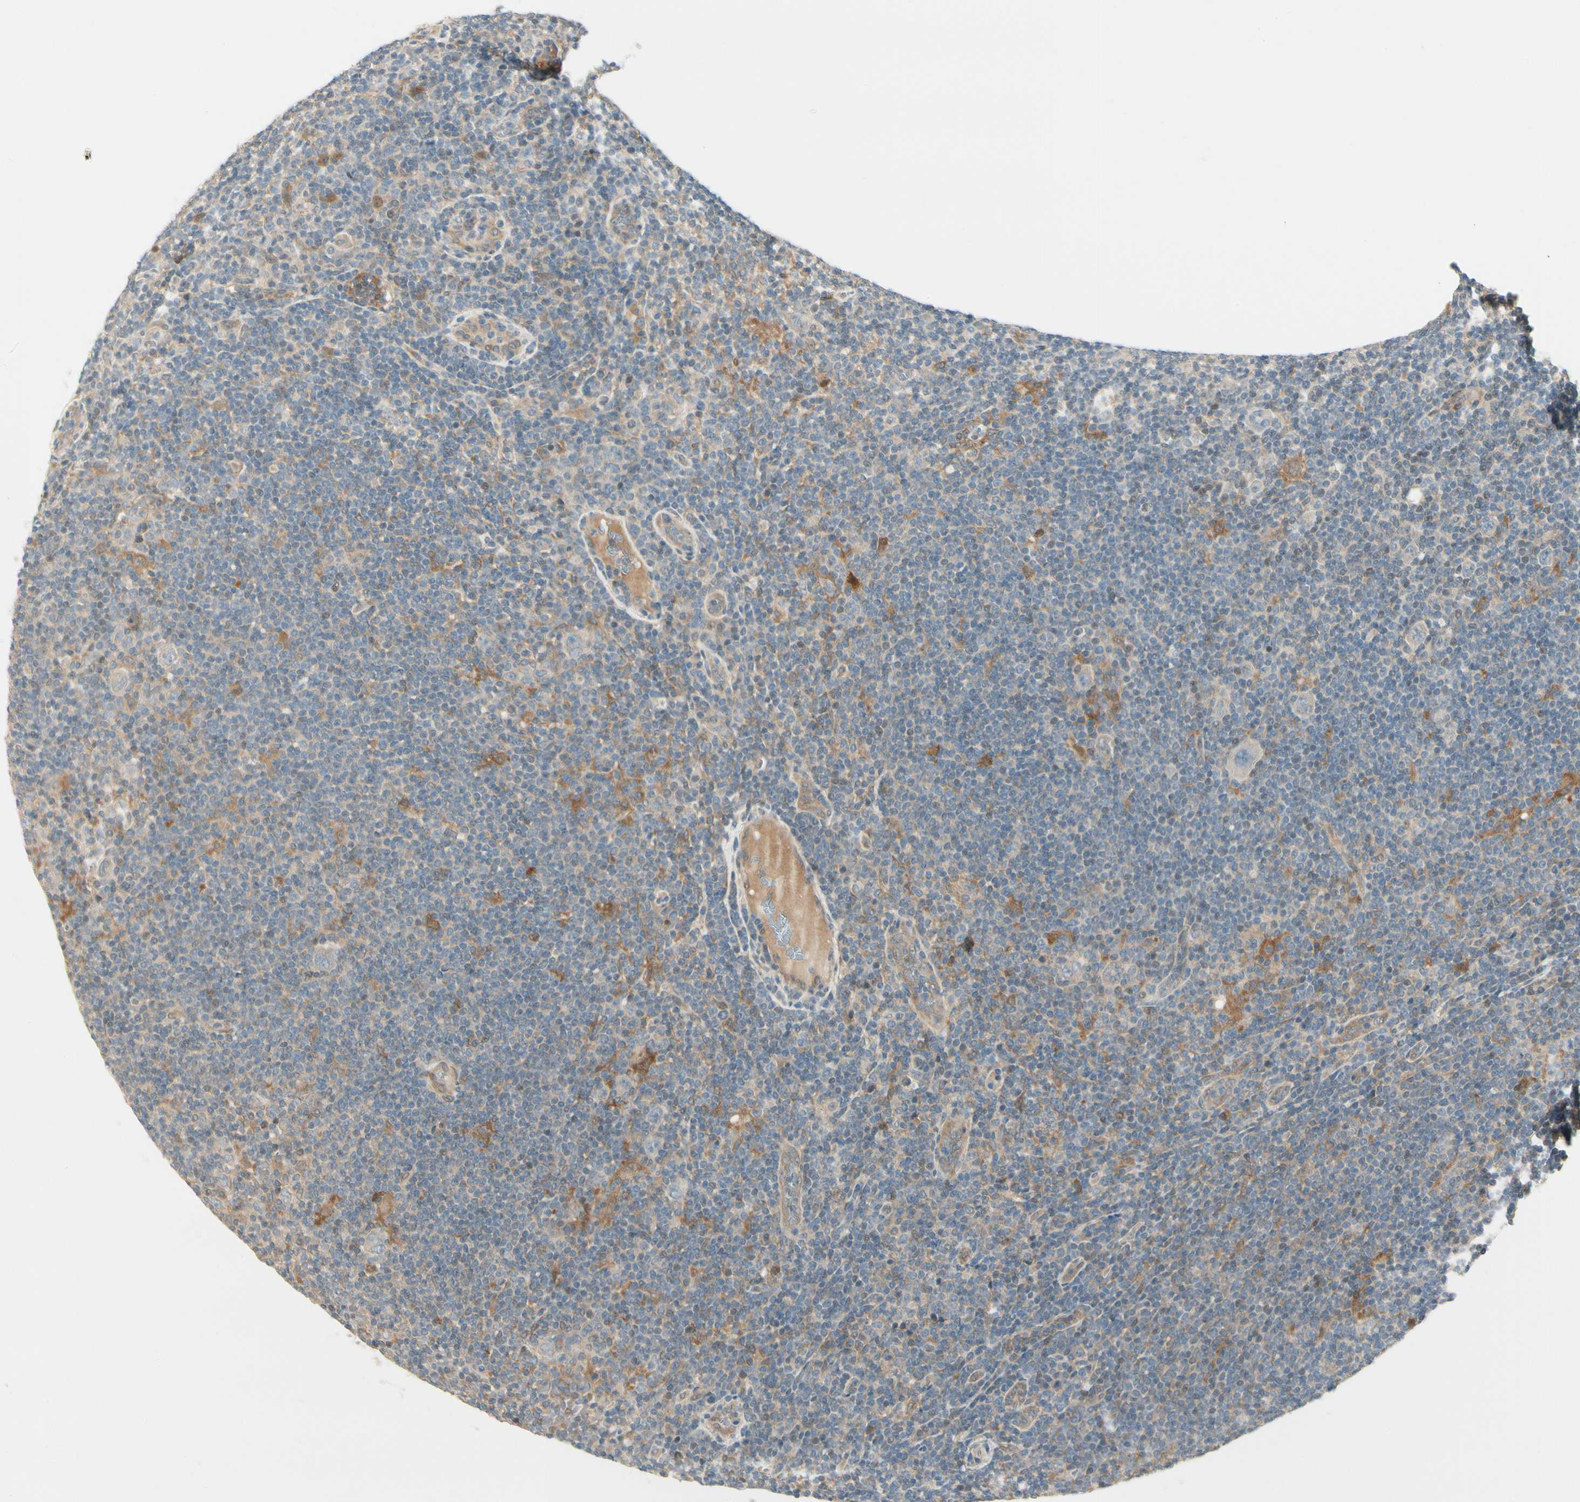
{"staining": {"intensity": "negative", "quantity": "none", "location": "none"}, "tissue": "lymphoma", "cell_type": "Tumor cells", "image_type": "cancer", "snomed": [{"axis": "morphology", "description": "Hodgkin's disease, NOS"}, {"axis": "topography", "description": "Lymph node"}], "caption": "Hodgkin's disease was stained to show a protein in brown. There is no significant staining in tumor cells.", "gene": "EPHB3", "patient": {"sex": "female", "age": 57}}